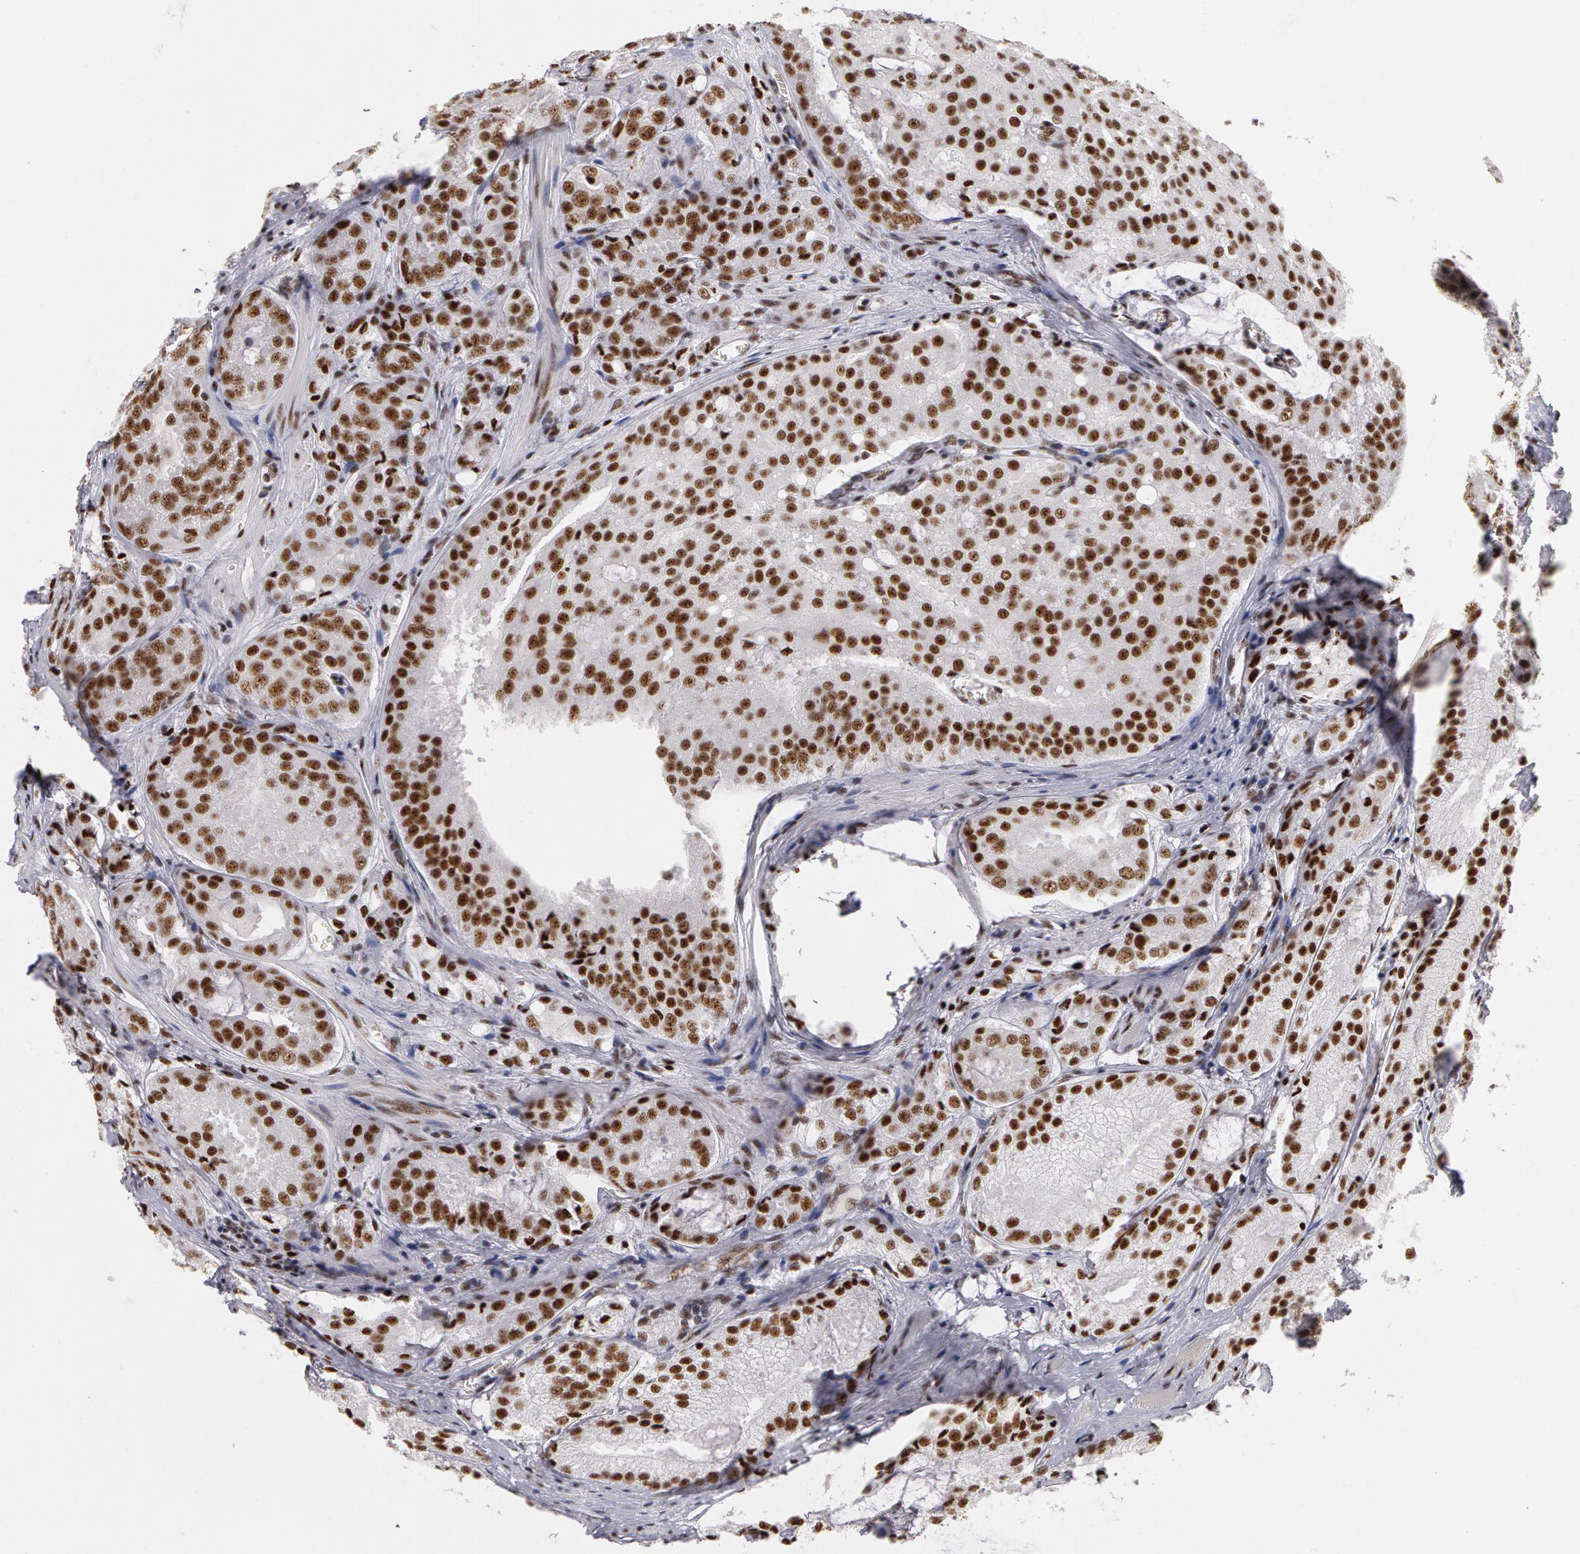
{"staining": {"intensity": "moderate", "quantity": ">75%", "location": "nuclear"}, "tissue": "prostate cancer", "cell_type": "Tumor cells", "image_type": "cancer", "snomed": [{"axis": "morphology", "description": "Adenocarcinoma, Medium grade"}, {"axis": "topography", "description": "Prostate"}], "caption": "Immunohistochemistry staining of prostate adenocarcinoma (medium-grade), which displays medium levels of moderate nuclear positivity in about >75% of tumor cells indicating moderate nuclear protein staining. The staining was performed using DAB (3,3'-diaminobenzidine) (brown) for protein detection and nuclei were counterstained in hematoxylin (blue).", "gene": "PNN", "patient": {"sex": "male", "age": 60}}